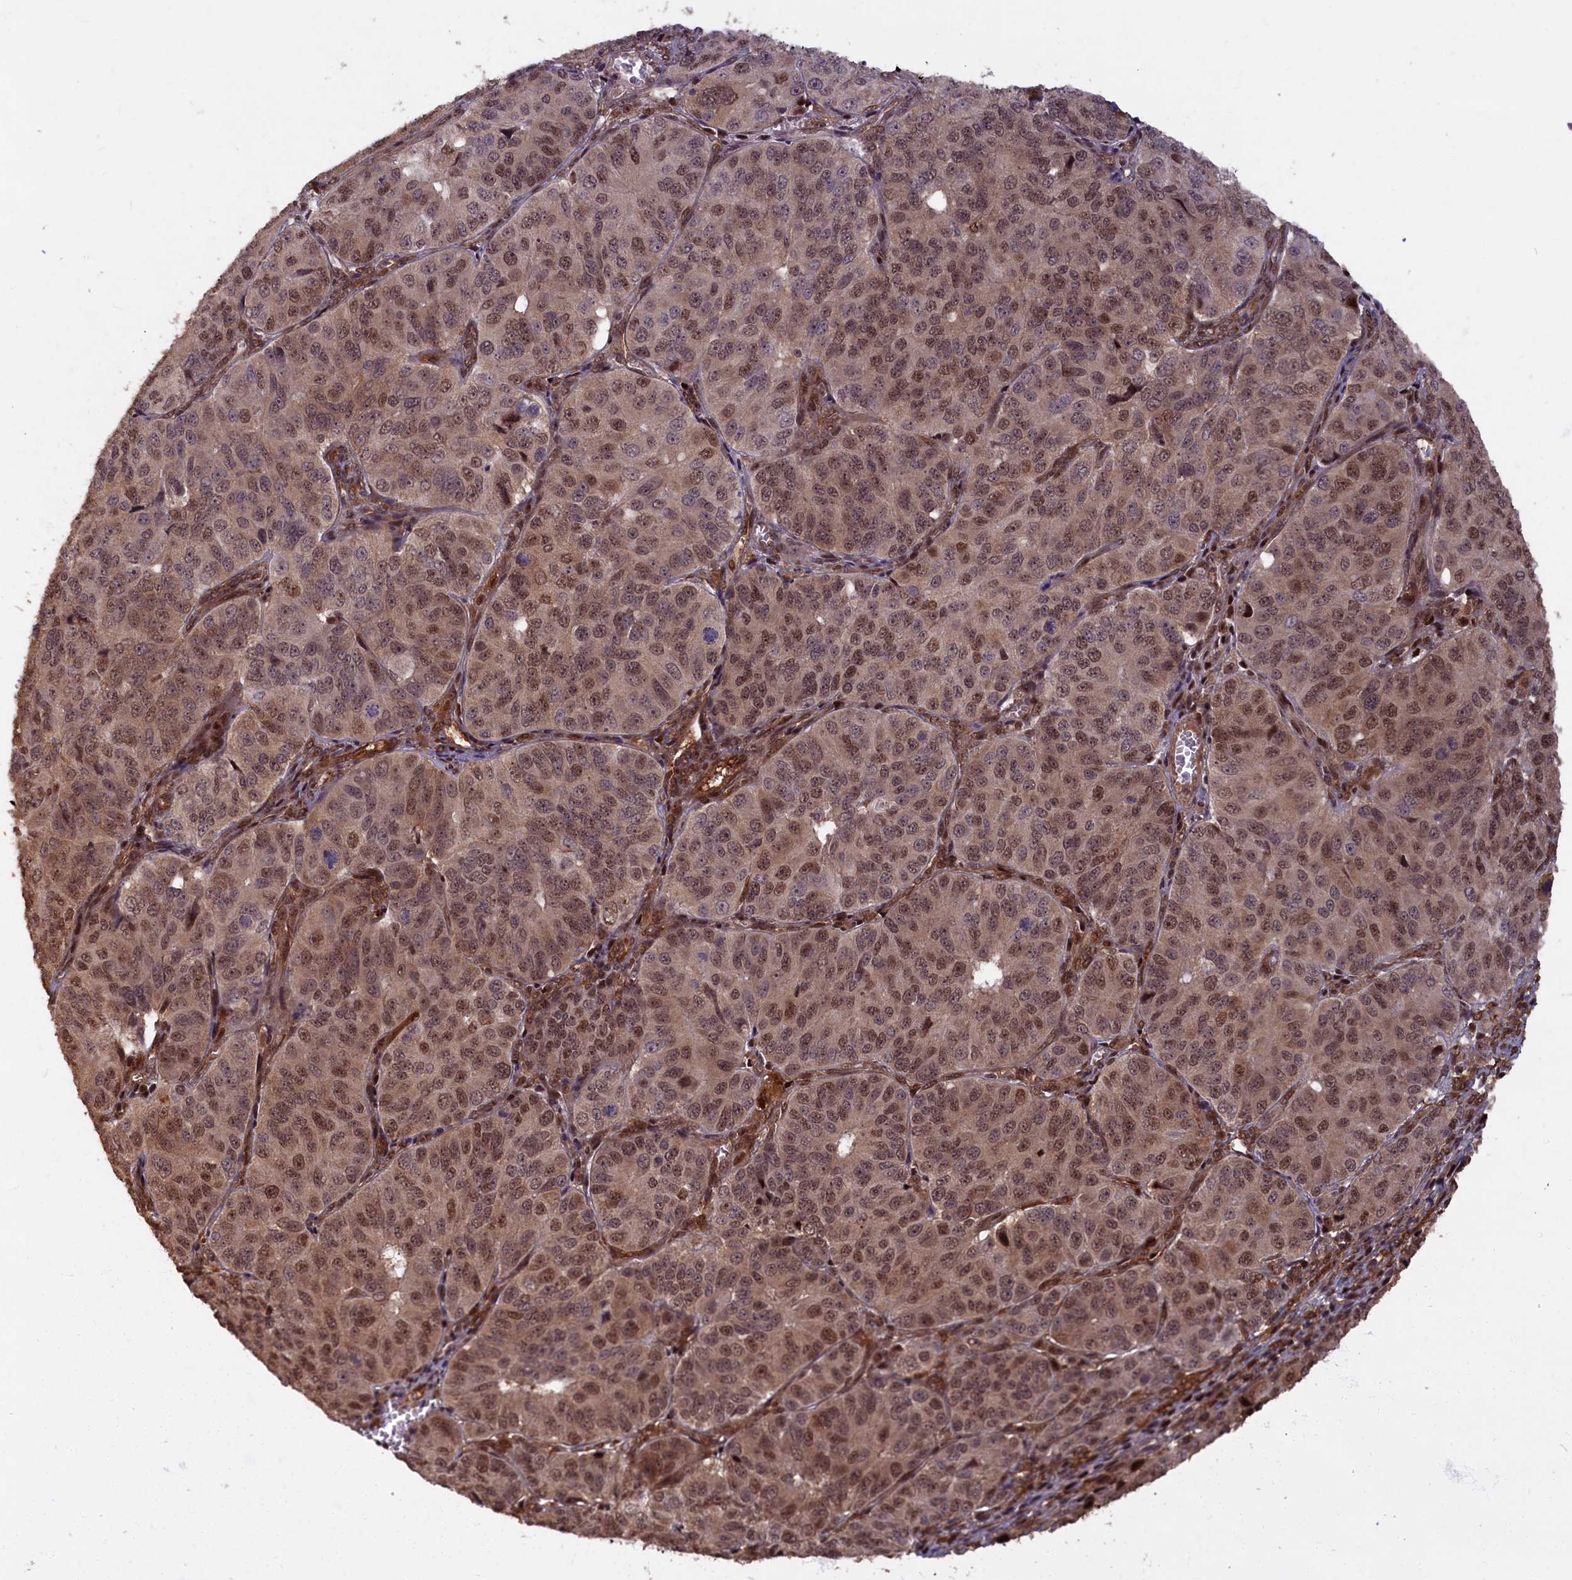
{"staining": {"intensity": "moderate", "quantity": ">75%", "location": "cytoplasmic/membranous,nuclear"}, "tissue": "ovarian cancer", "cell_type": "Tumor cells", "image_type": "cancer", "snomed": [{"axis": "morphology", "description": "Carcinoma, endometroid"}, {"axis": "topography", "description": "Ovary"}], "caption": "Protein analysis of ovarian cancer (endometroid carcinoma) tissue reveals moderate cytoplasmic/membranous and nuclear expression in about >75% of tumor cells.", "gene": "HIF3A", "patient": {"sex": "female", "age": 51}}